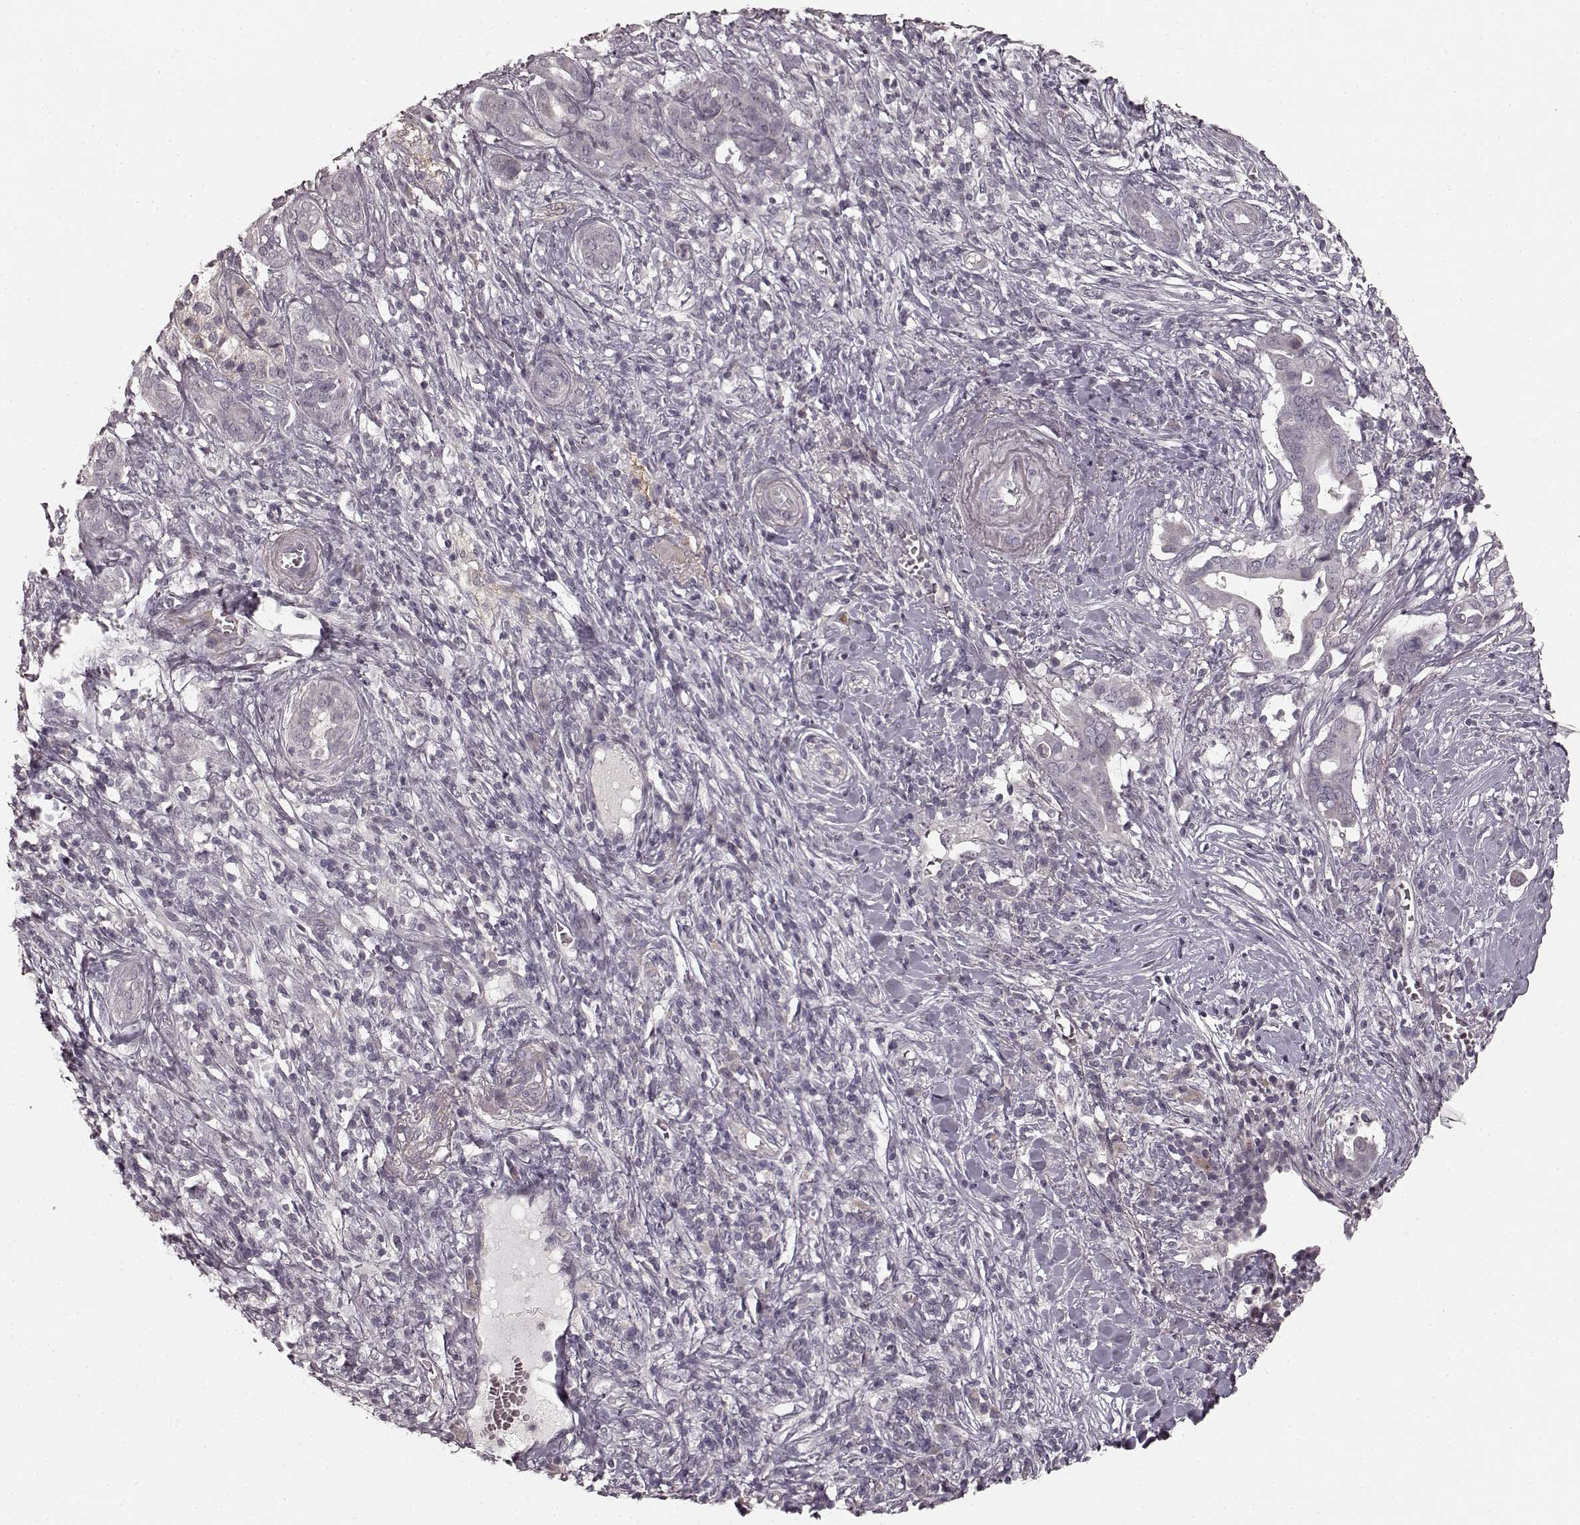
{"staining": {"intensity": "negative", "quantity": "none", "location": "none"}, "tissue": "pancreatic cancer", "cell_type": "Tumor cells", "image_type": "cancer", "snomed": [{"axis": "morphology", "description": "Adenocarcinoma, NOS"}, {"axis": "topography", "description": "Pancreas"}], "caption": "Immunohistochemistry (IHC) photomicrograph of human pancreatic cancer stained for a protein (brown), which exhibits no positivity in tumor cells.", "gene": "PRKCE", "patient": {"sex": "male", "age": 61}}